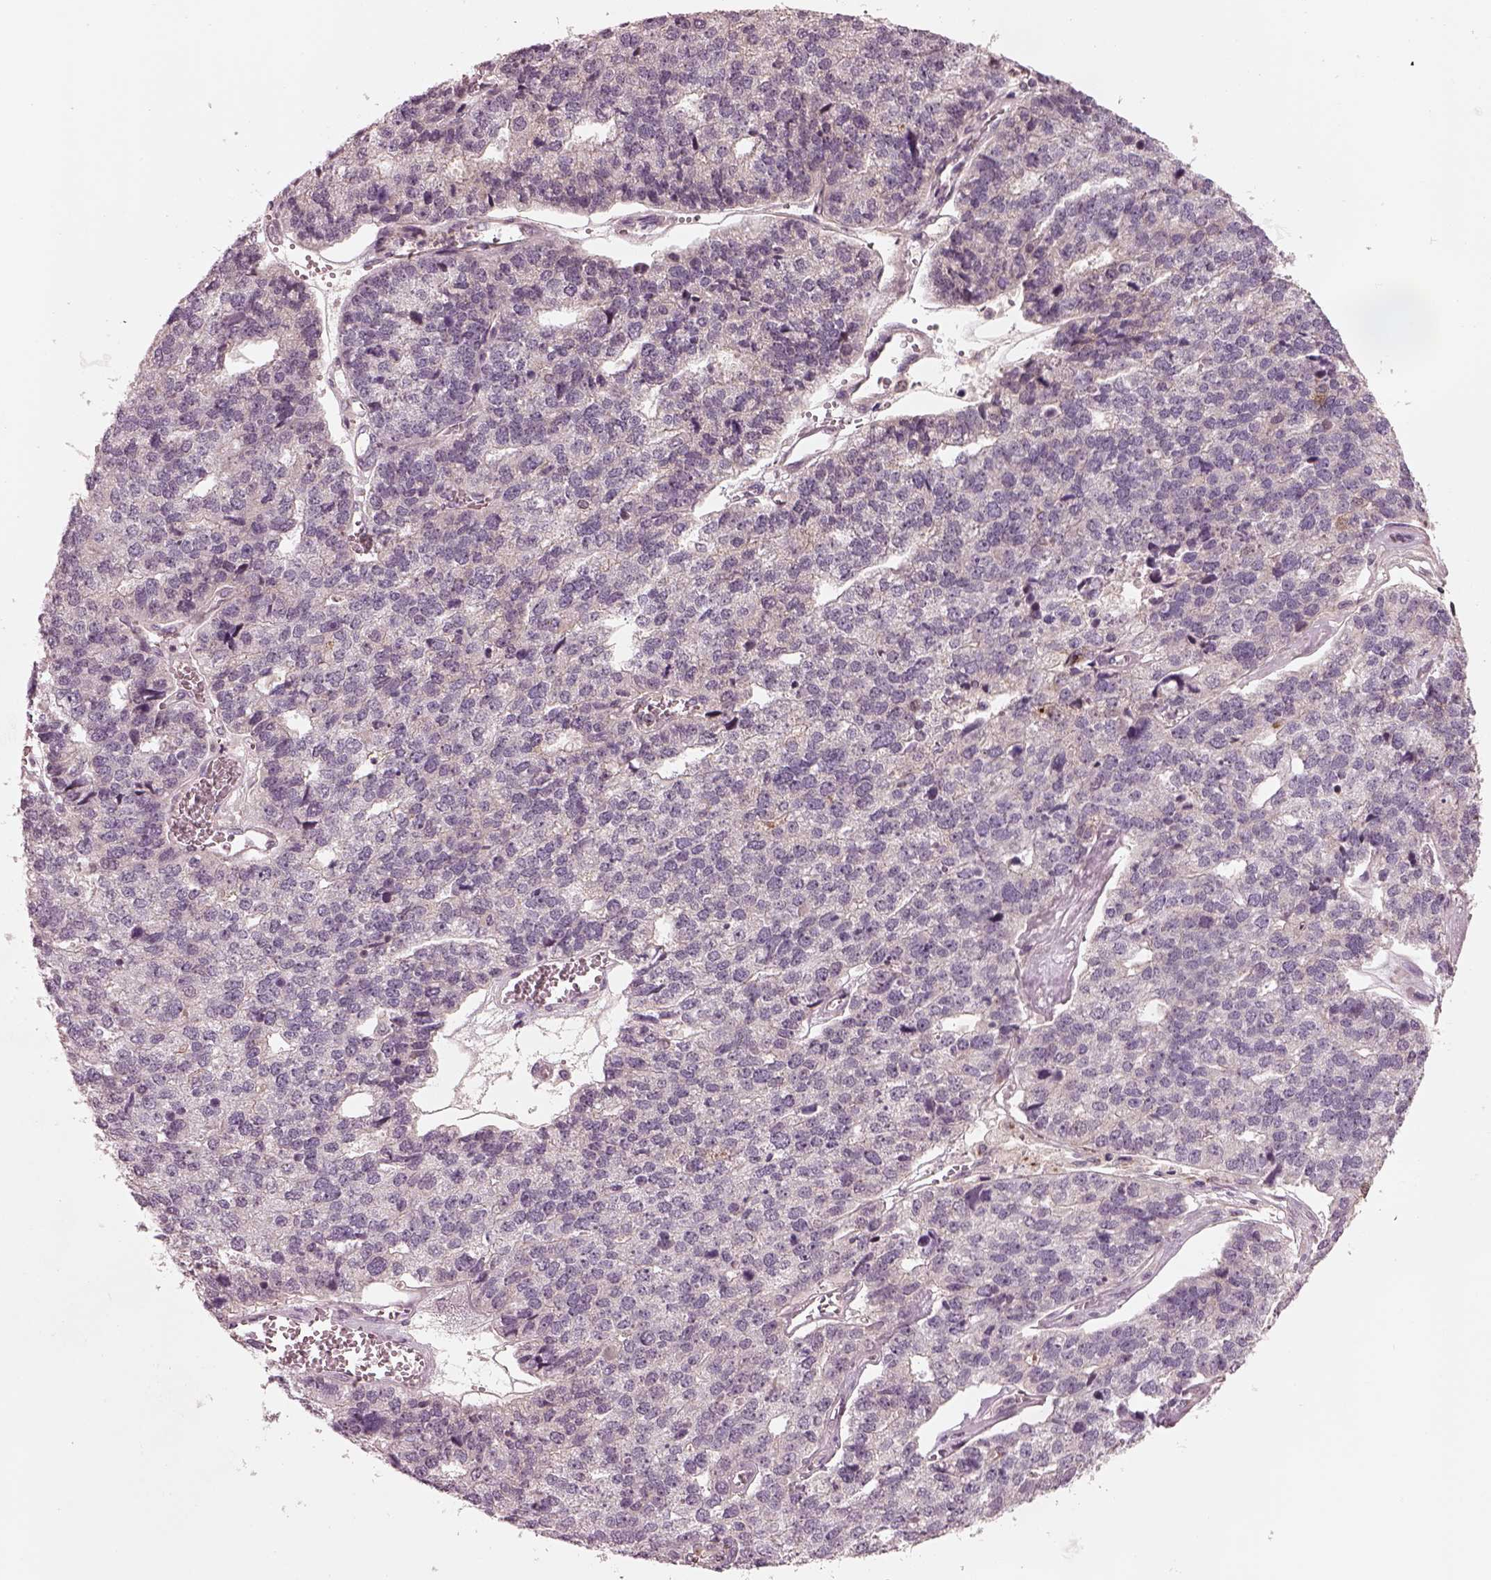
{"staining": {"intensity": "negative", "quantity": "none", "location": "none"}, "tissue": "stomach cancer", "cell_type": "Tumor cells", "image_type": "cancer", "snomed": [{"axis": "morphology", "description": "Adenocarcinoma, NOS"}, {"axis": "topography", "description": "Stomach"}], "caption": "A high-resolution image shows immunohistochemistry staining of stomach cancer (adenocarcinoma), which exhibits no significant expression in tumor cells. (DAB (3,3'-diaminobenzidine) IHC with hematoxylin counter stain).", "gene": "SDCBP2", "patient": {"sex": "male", "age": 69}}